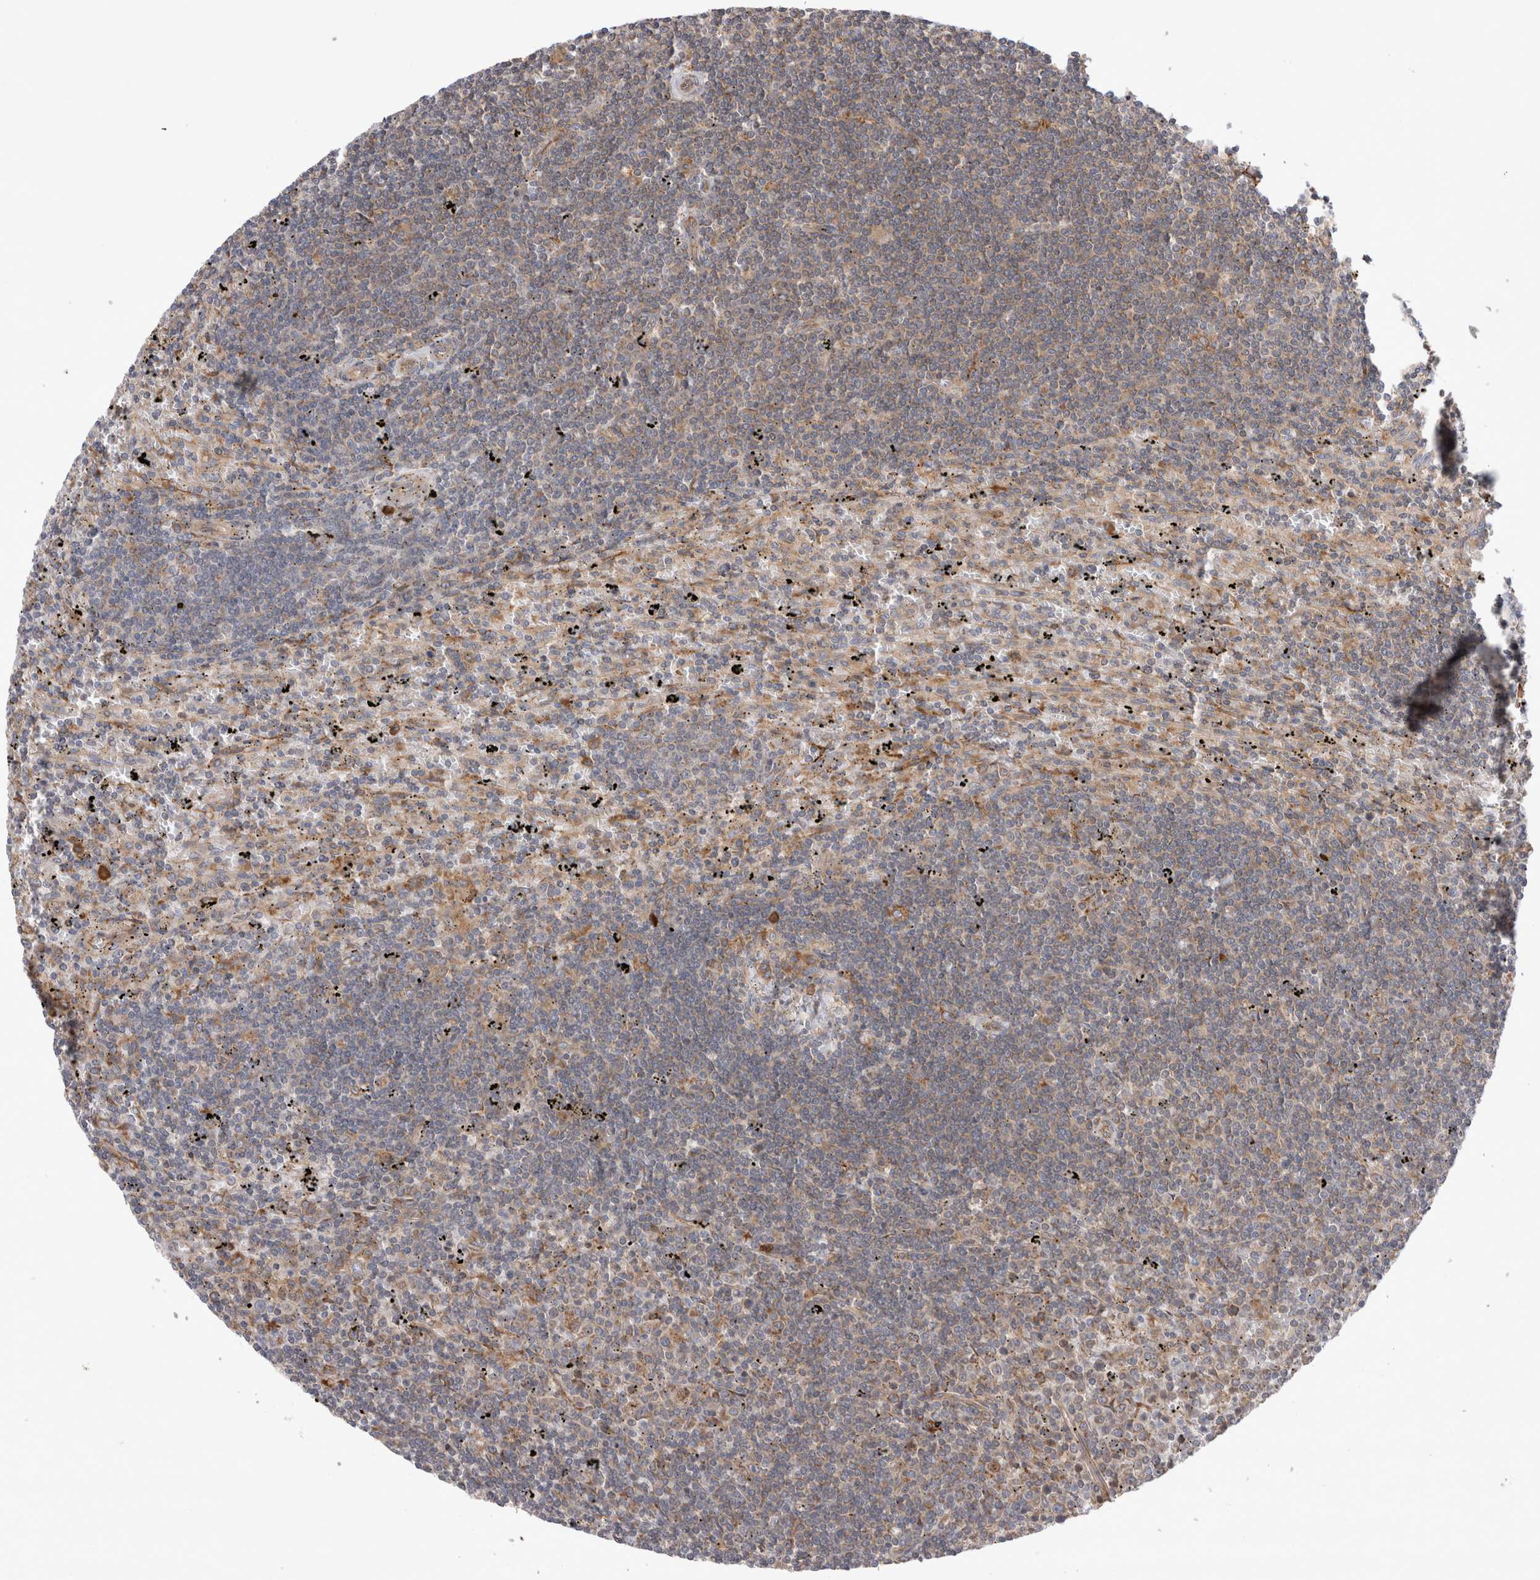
{"staining": {"intensity": "weak", "quantity": ">75%", "location": "cytoplasmic/membranous"}, "tissue": "lymphoma", "cell_type": "Tumor cells", "image_type": "cancer", "snomed": [{"axis": "morphology", "description": "Malignant lymphoma, non-Hodgkin's type, Low grade"}, {"axis": "topography", "description": "Spleen"}], "caption": "Protein positivity by IHC reveals weak cytoplasmic/membranous staining in approximately >75% of tumor cells in low-grade malignant lymphoma, non-Hodgkin's type.", "gene": "PDCD10", "patient": {"sex": "male", "age": 76}}